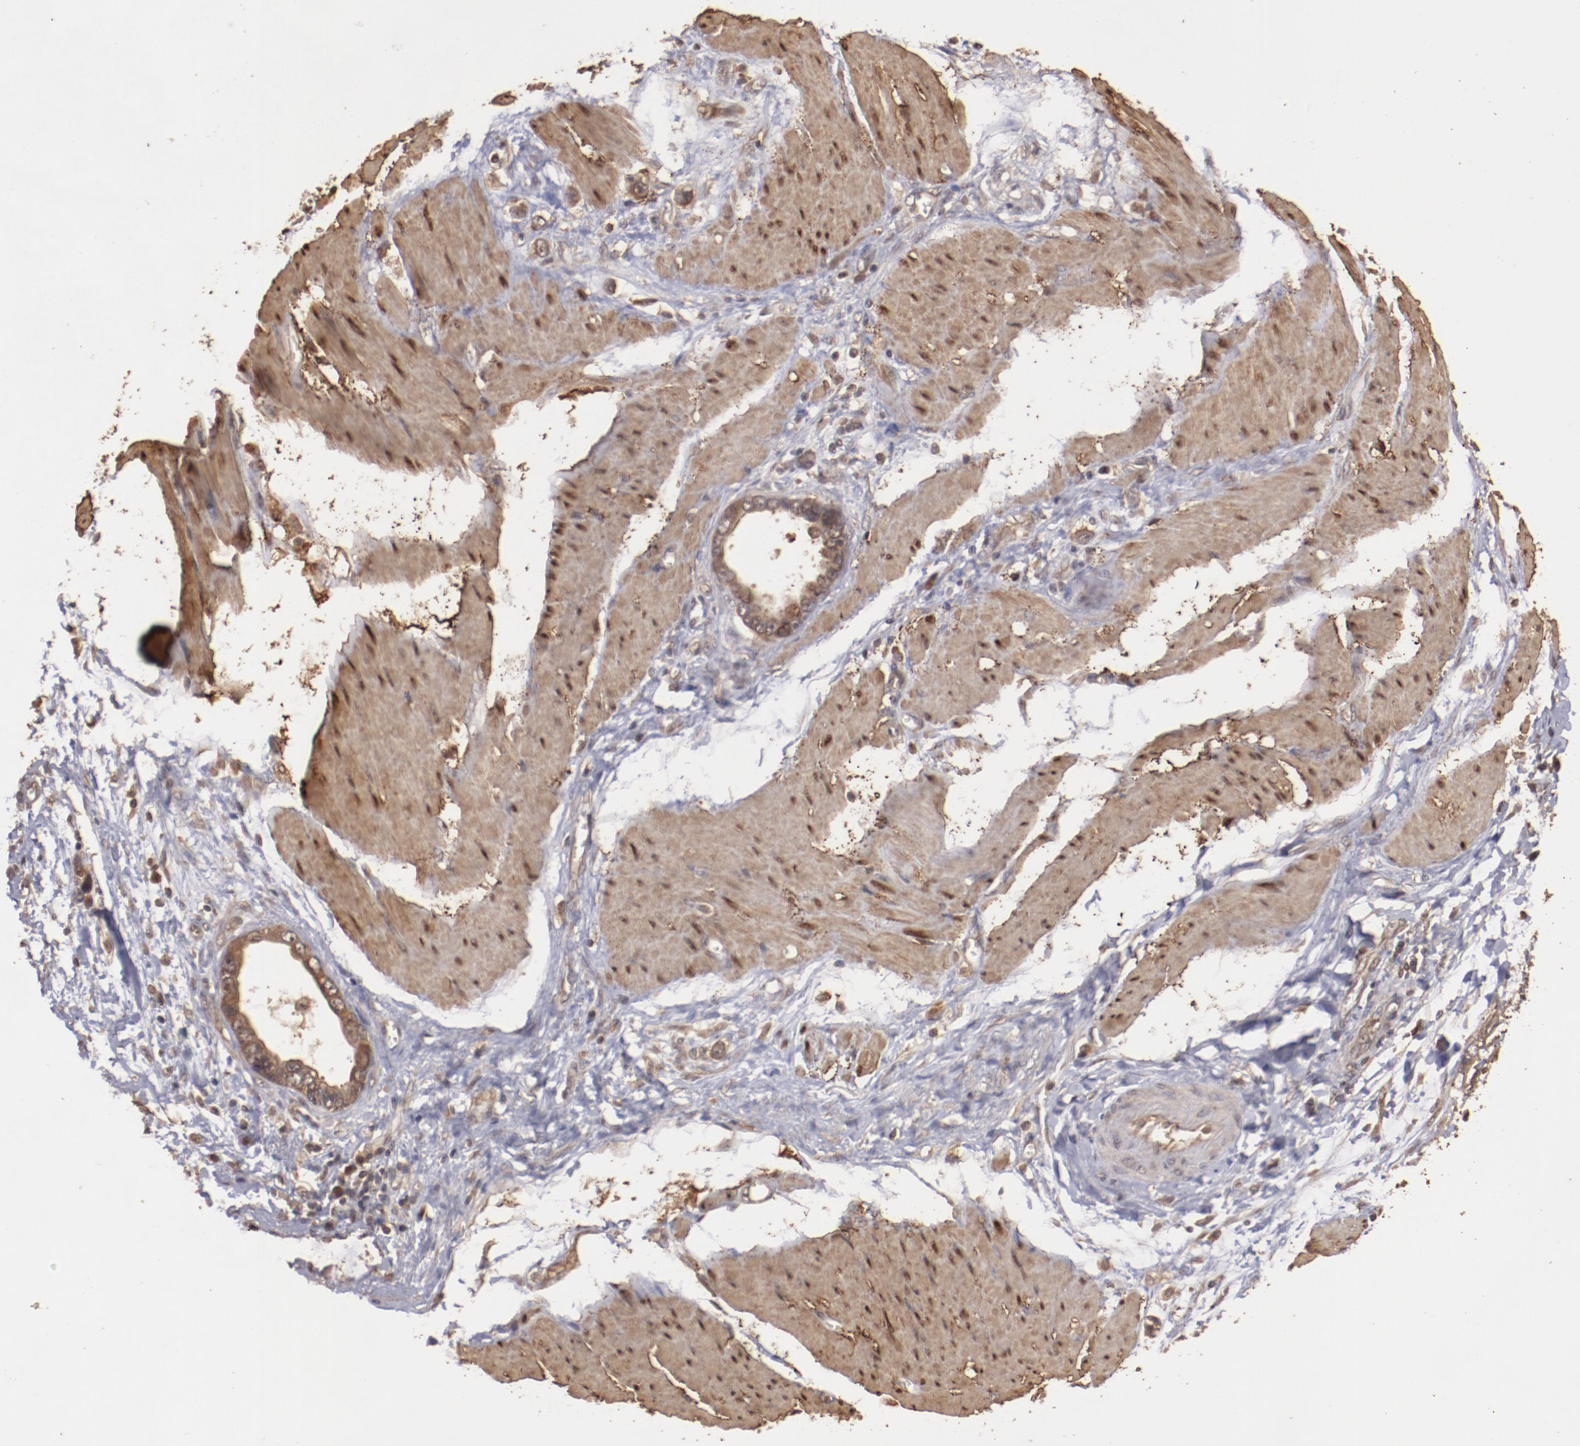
{"staining": {"intensity": "moderate", "quantity": ">75%", "location": "cytoplasmic/membranous"}, "tissue": "stomach cancer", "cell_type": "Tumor cells", "image_type": "cancer", "snomed": [{"axis": "morphology", "description": "Adenocarcinoma, NOS"}, {"axis": "topography", "description": "Stomach"}], "caption": "About >75% of tumor cells in adenocarcinoma (stomach) show moderate cytoplasmic/membranous protein expression as visualized by brown immunohistochemical staining.", "gene": "TXNDC16", "patient": {"sex": "male", "age": 78}}